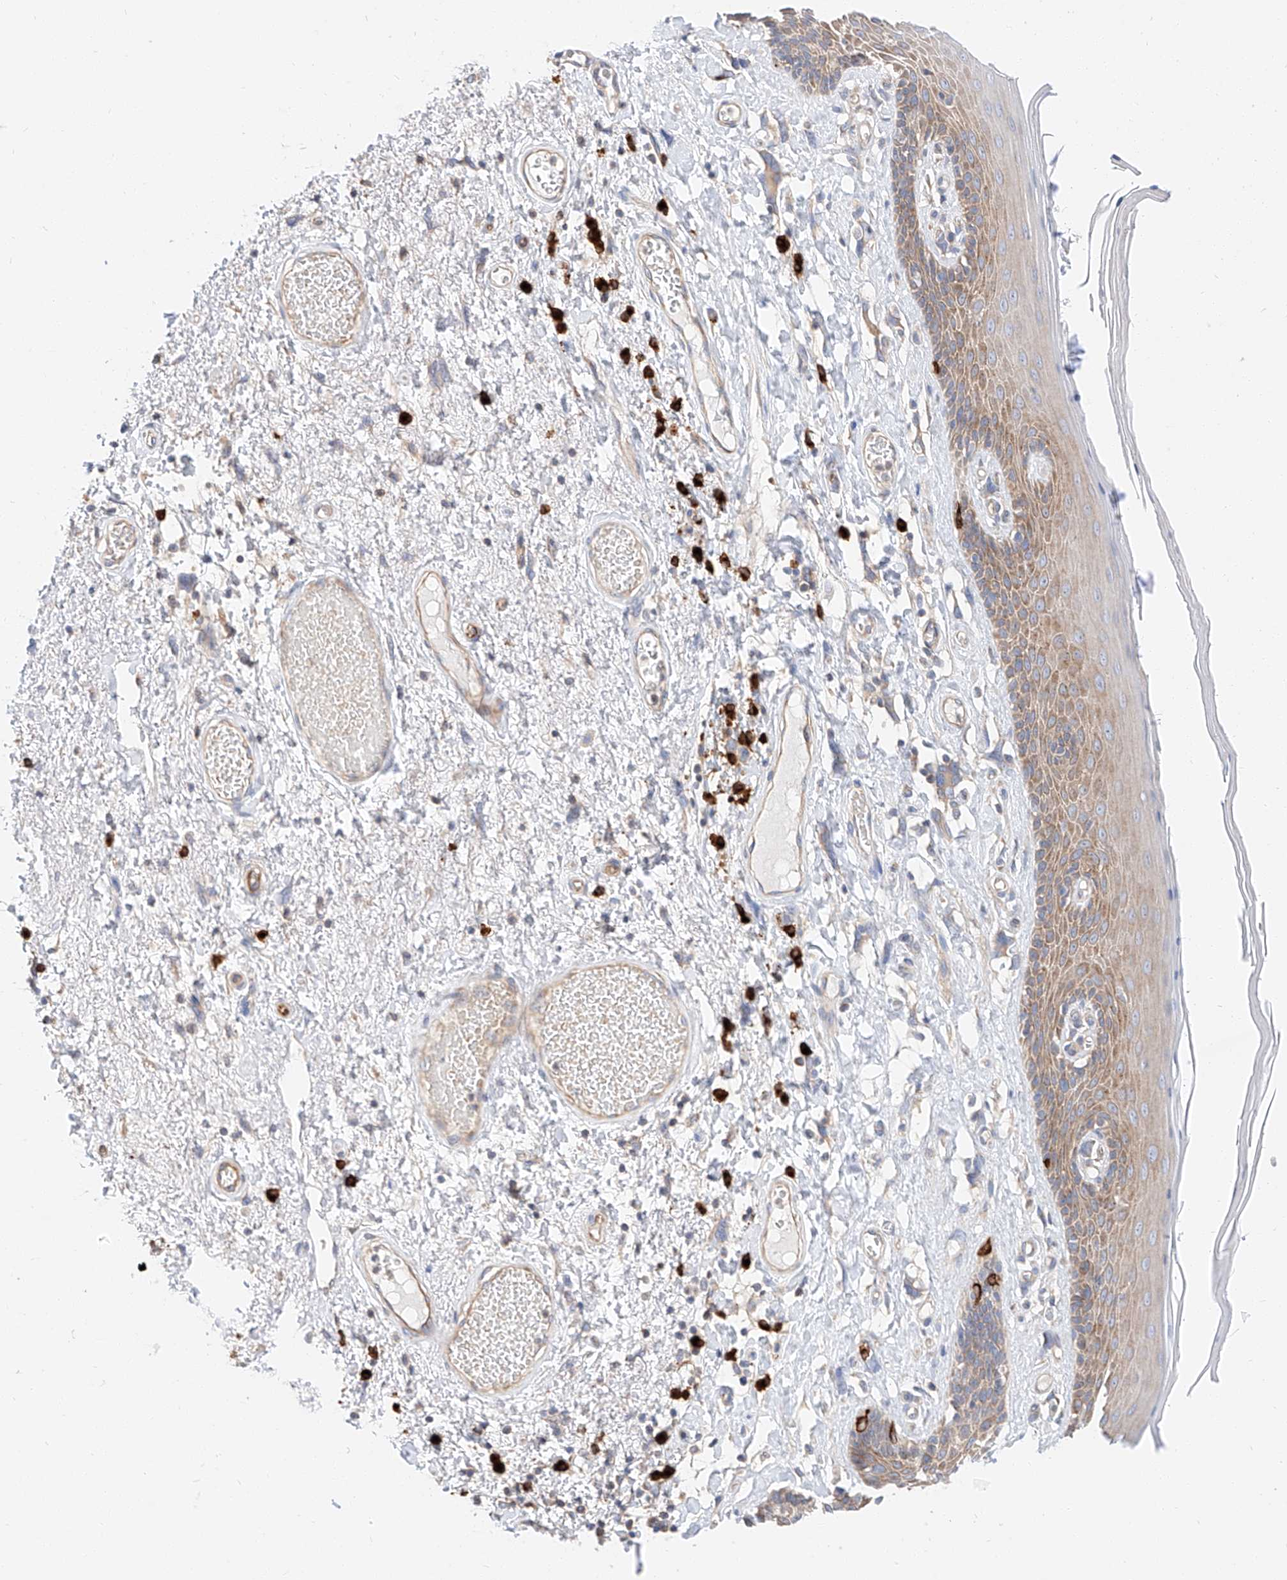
{"staining": {"intensity": "moderate", "quantity": ">75%", "location": "cytoplasmic/membranous"}, "tissue": "skin", "cell_type": "Epidermal cells", "image_type": "normal", "snomed": [{"axis": "morphology", "description": "Normal tissue, NOS"}, {"axis": "topography", "description": "Anal"}], "caption": "Immunohistochemistry (DAB) staining of unremarkable human skin shows moderate cytoplasmic/membranous protein positivity in approximately >75% of epidermal cells. (DAB IHC, brown staining for protein, blue staining for nuclei).", "gene": "GLMN", "patient": {"sex": "male", "age": 69}}